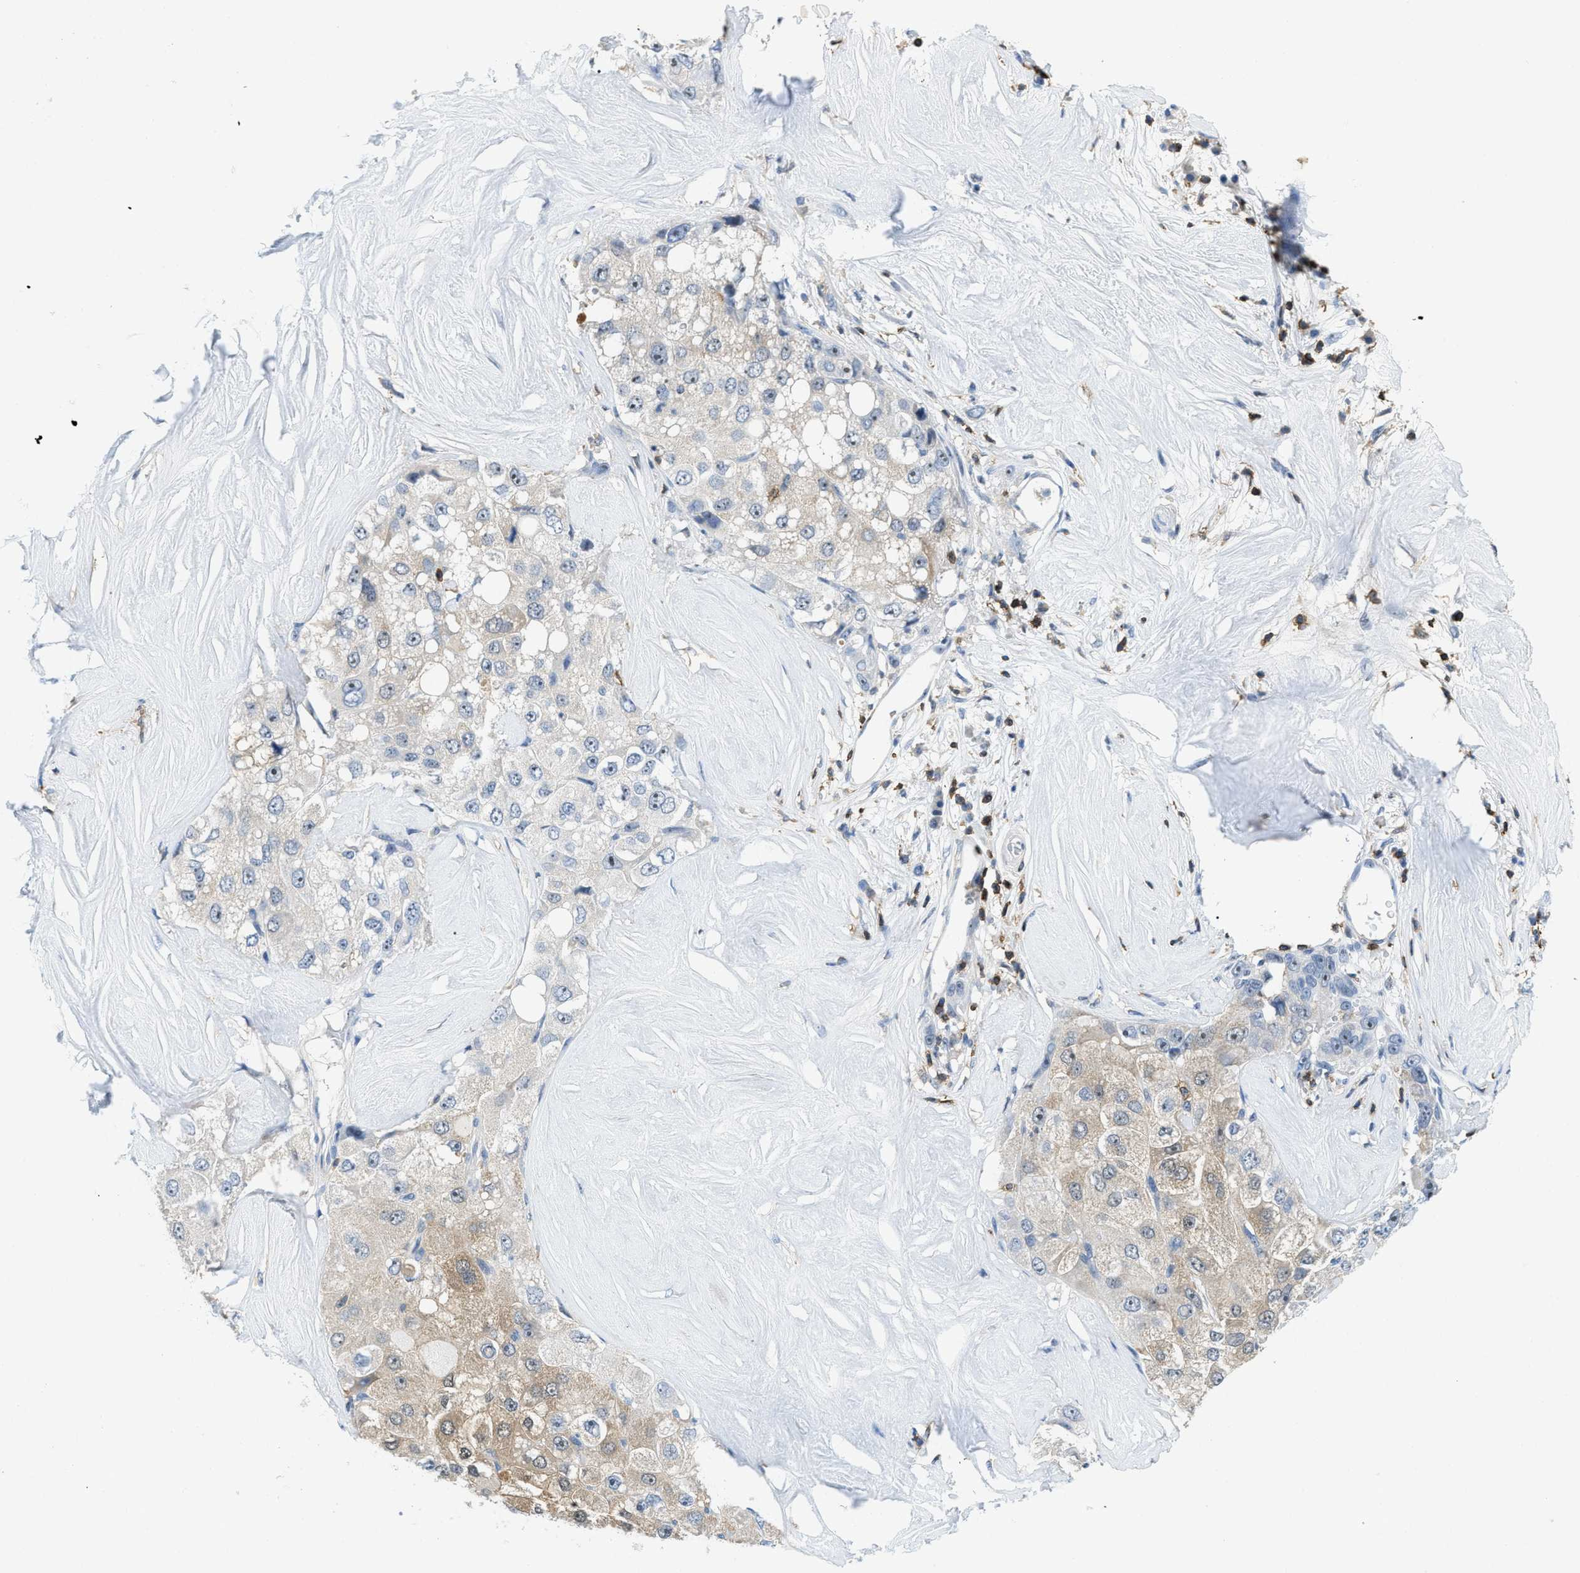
{"staining": {"intensity": "weak", "quantity": "<25%", "location": "cytoplasmic/membranous"}, "tissue": "liver cancer", "cell_type": "Tumor cells", "image_type": "cancer", "snomed": [{"axis": "morphology", "description": "Carcinoma, Hepatocellular, NOS"}, {"axis": "topography", "description": "Liver"}], "caption": "Photomicrograph shows no protein expression in tumor cells of hepatocellular carcinoma (liver) tissue. (Brightfield microscopy of DAB (3,3'-diaminobenzidine) immunohistochemistry (IHC) at high magnification).", "gene": "FAM151A", "patient": {"sex": "male", "age": 80}}